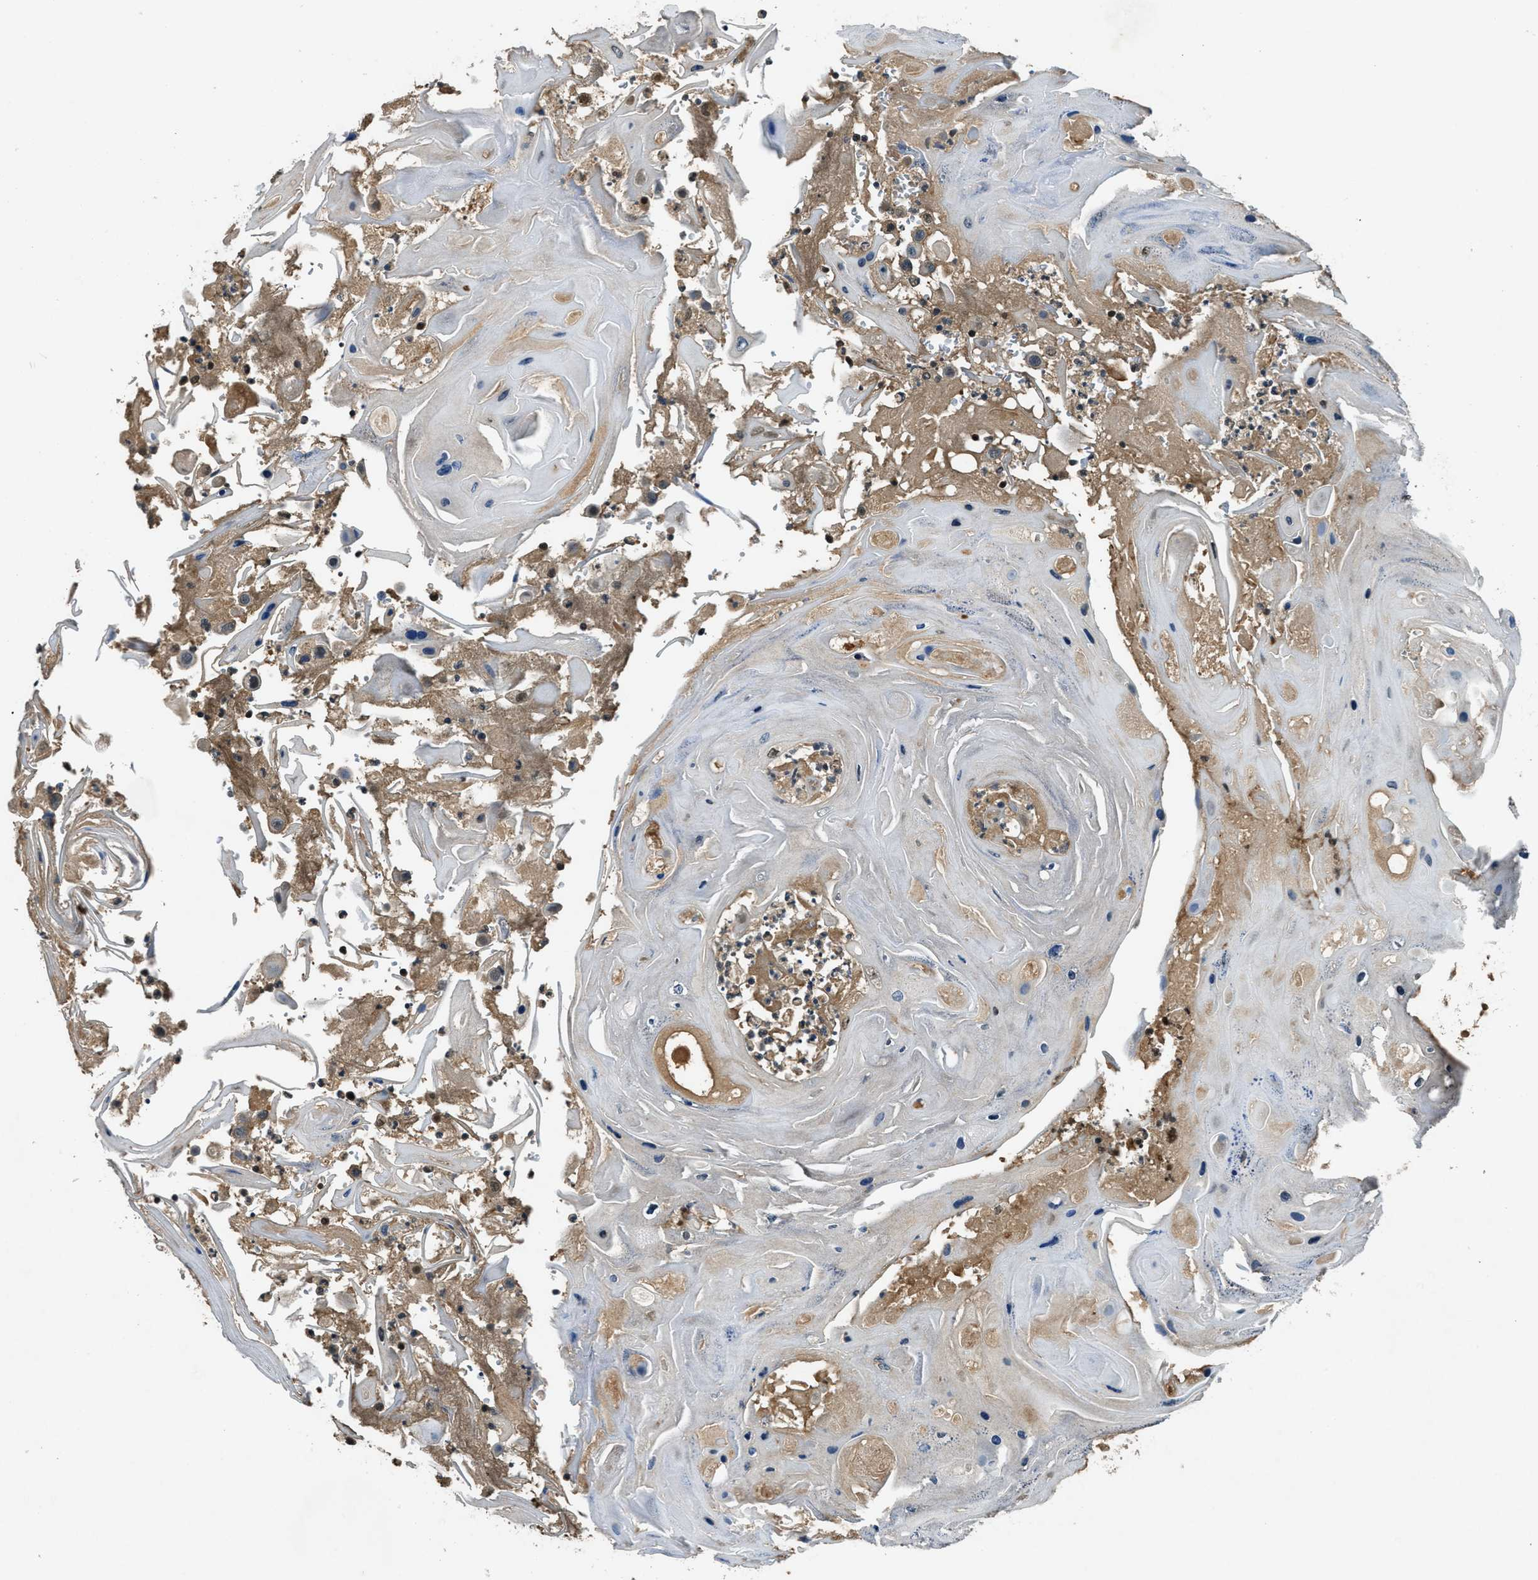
{"staining": {"intensity": "moderate", "quantity": "<25%", "location": "nuclear"}, "tissue": "head and neck cancer", "cell_type": "Tumor cells", "image_type": "cancer", "snomed": [{"axis": "morphology", "description": "Squamous cell carcinoma, NOS"}, {"axis": "topography", "description": "Oral tissue"}, {"axis": "topography", "description": "Head-Neck"}], "caption": "Immunohistochemical staining of head and neck squamous cell carcinoma exhibits low levels of moderate nuclear protein positivity in approximately <25% of tumor cells.", "gene": "DUSP6", "patient": {"sex": "female", "age": 76}}